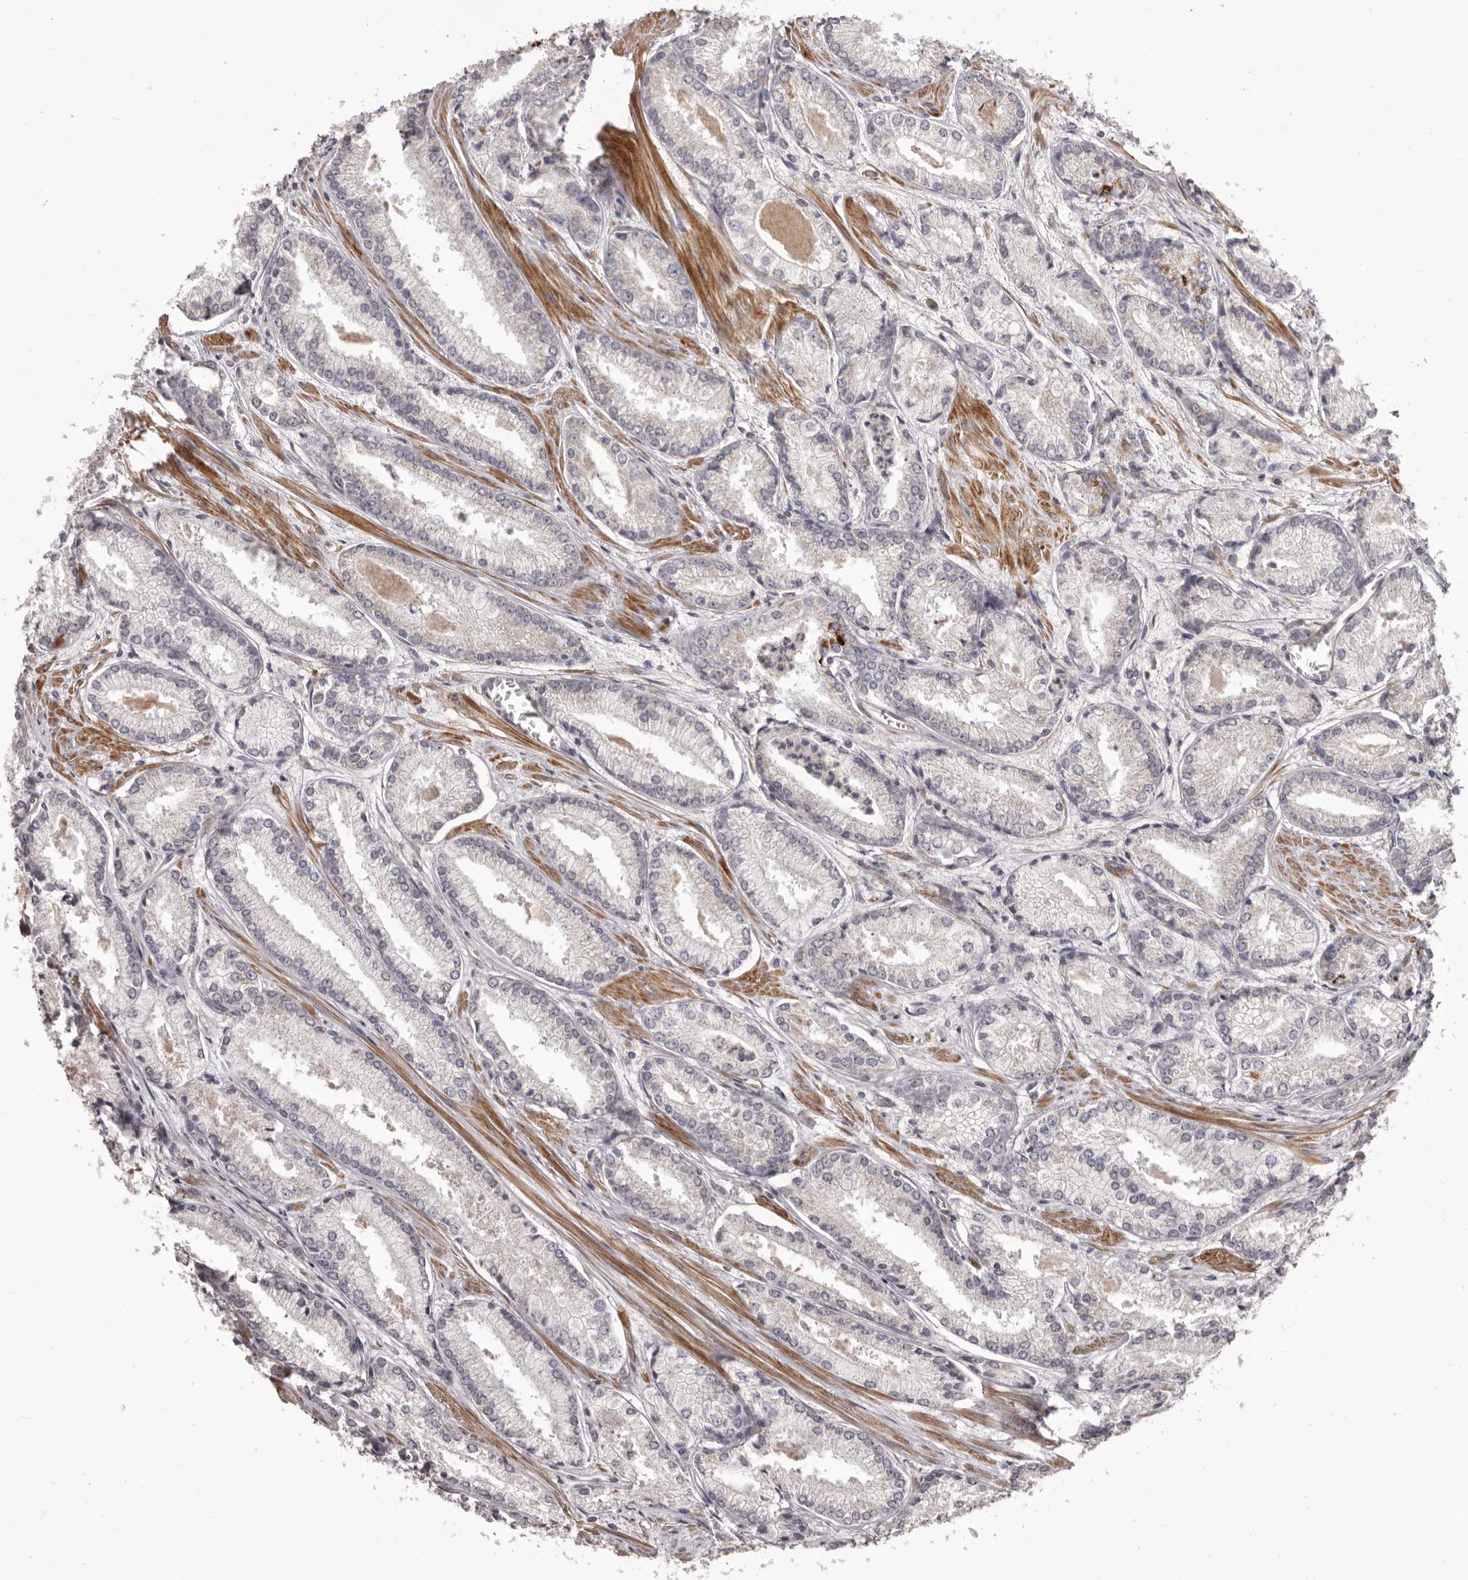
{"staining": {"intensity": "negative", "quantity": "none", "location": "none"}, "tissue": "prostate cancer", "cell_type": "Tumor cells", "image_type": "cancer", "snomed": [{"axis": "morphology", "description": "Adenocarcinoma, Low grade"}, {"axis": "topography", "description": "Prostate"}], "caption": "A high-resolution image shows immunohistochemistry (IHC) staining of adenocarcinoma (low-grade) (prostate), which displays no significant expression in tumor cells. Brightfield microscopy of IHC stained with DAB (3,3'-diaminobenzidine) (brown) and hematoxylin (blue), captured at high magnification.", "gene": "HRH1", "patient": {"sex": "male", "age": 54}}